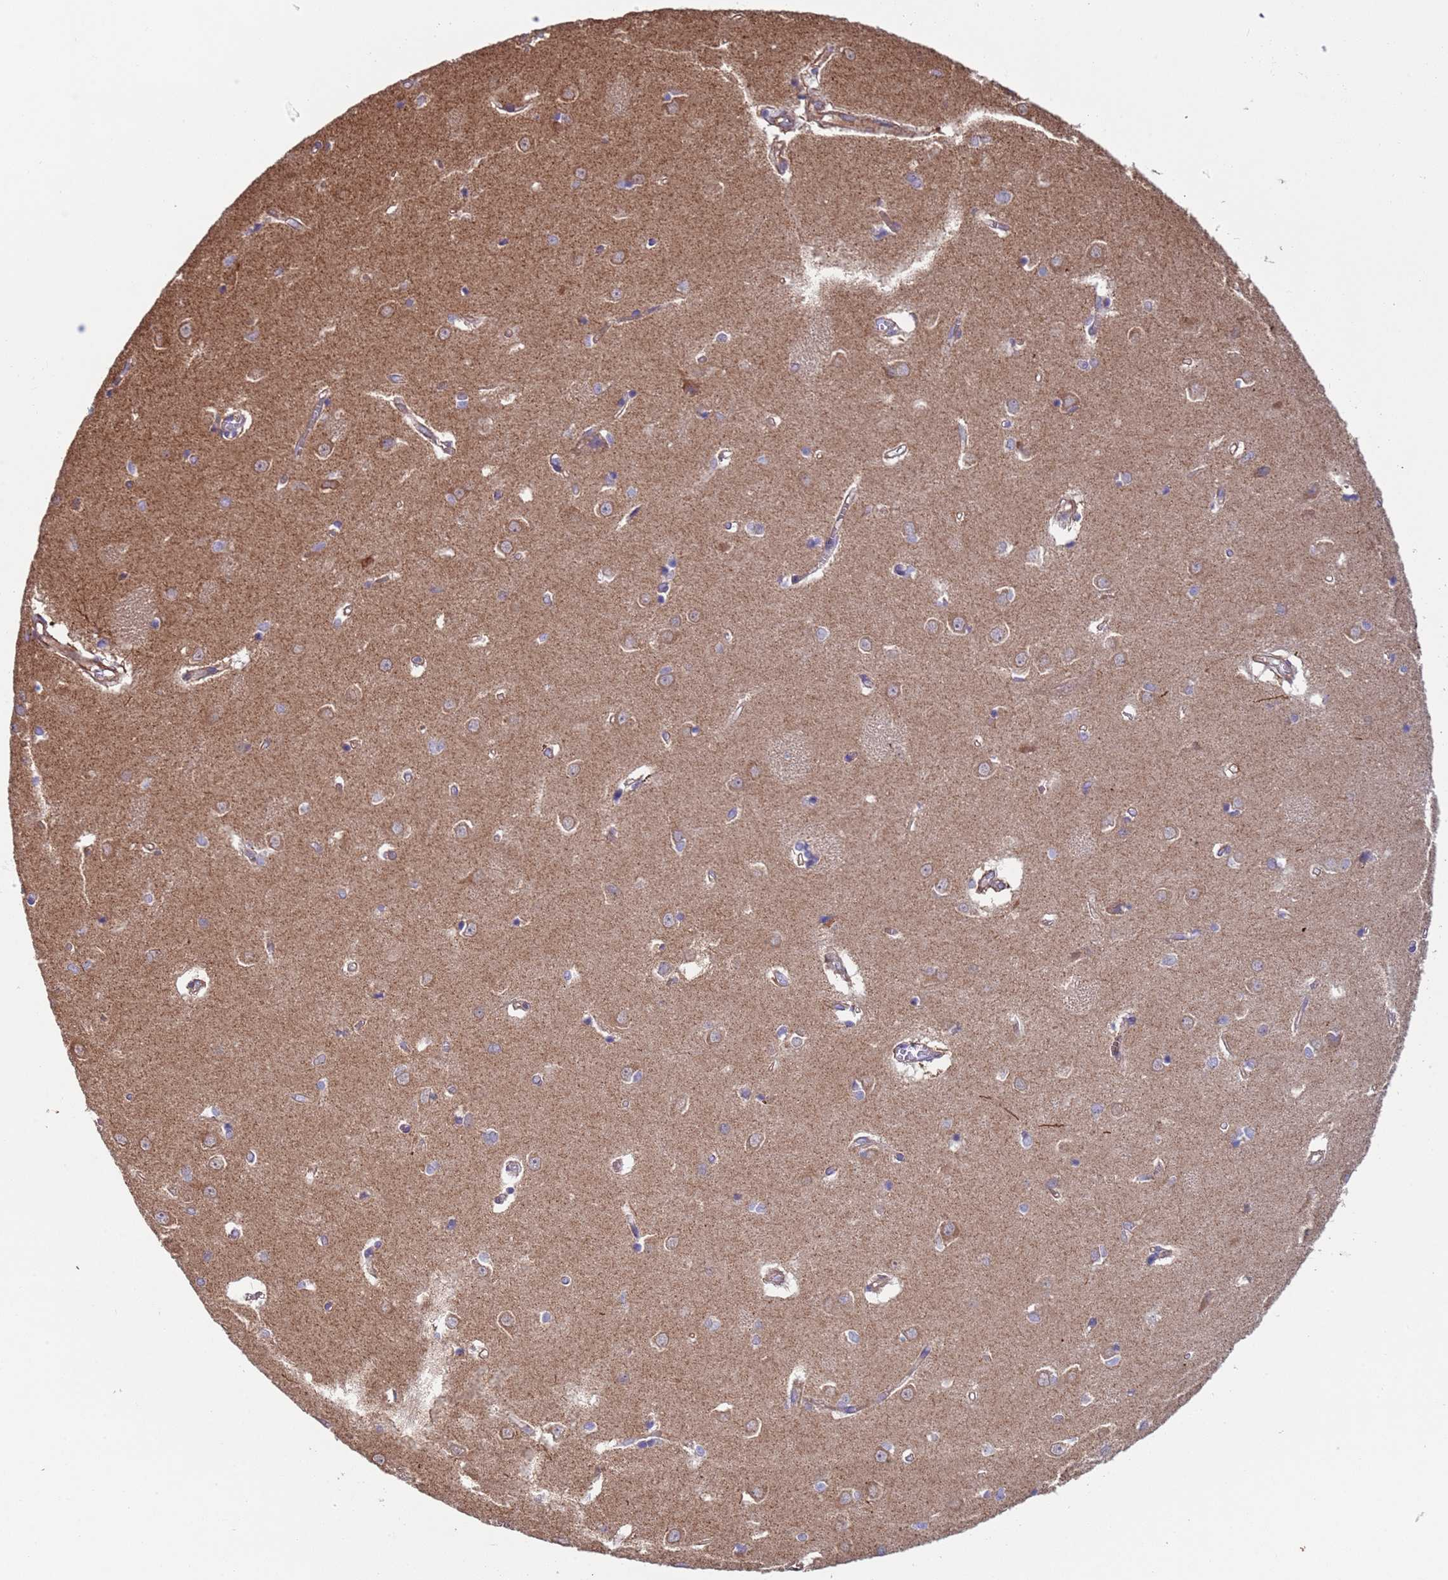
{"staining": {"intensity": "strong", "quantity": "<25%", "location": "cytoplasmic/membranous"}, "tissue": "caudate", "cell_type": "Glial cells", "image_type": "normal", "snomed": [{"axis": "morphology", "description": "Normal tissue, NOS"}, {"axis": "topography", "description": "Lateral ventricle wall"}], "caption": "The image demonstrates a brown stain indicating the presence of a protein in the cytoplasmic/membranous of glial cells in caudate. Nuclei are stained in blue.", "gene": "NUDT12", "patient": {"sex": "male", "age": 37}}